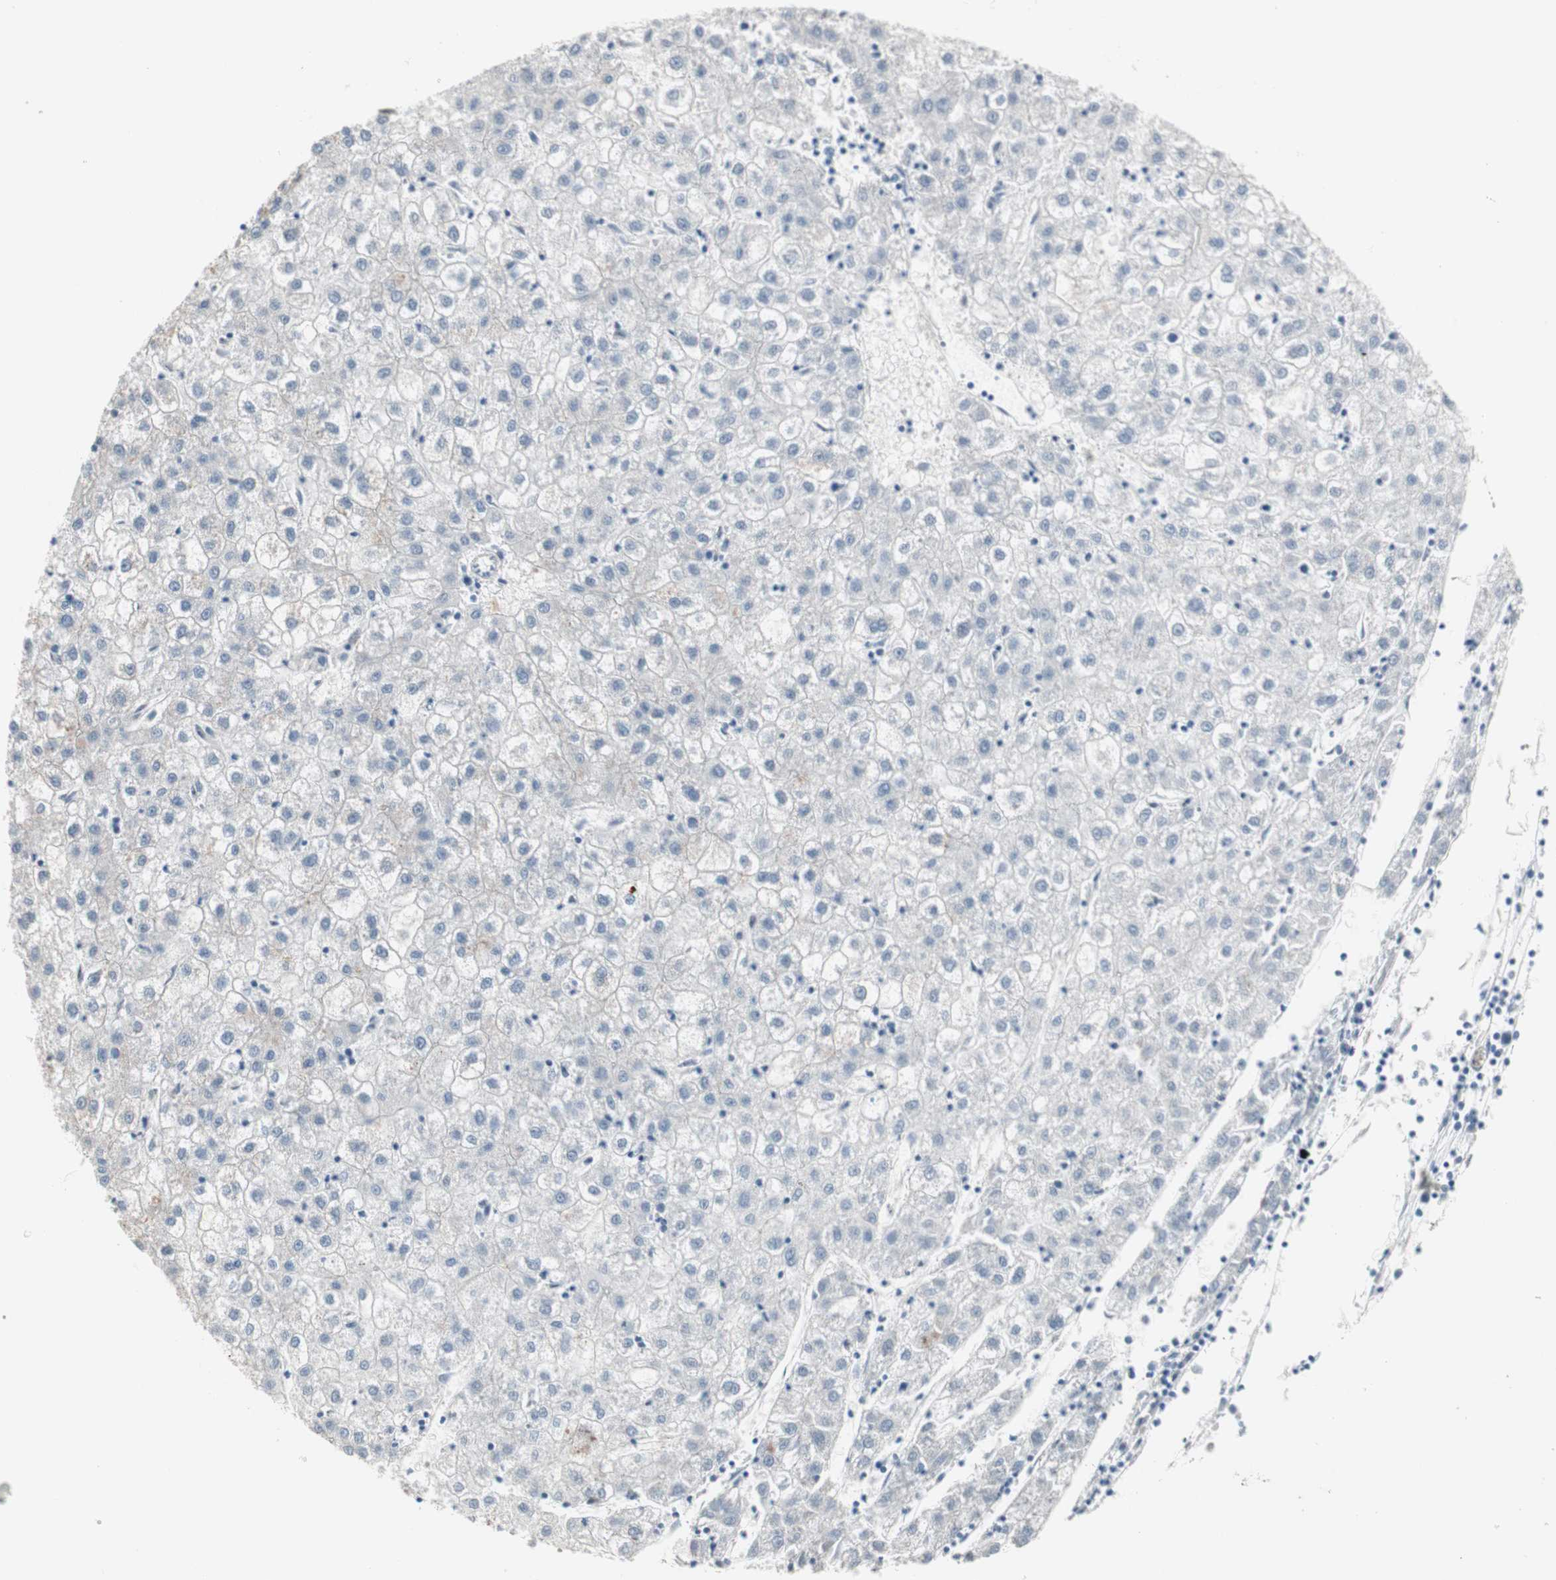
{"staining": {"intensity": "negative", "quantity": "none", "location": "none"}, "tissue": "liver cancer", "cell_type": "Tumor cells", "image_type": "cancer", "snomed": [{"axis": "morphology", "description": "Carcinoma, Hepatocellular, NOS"}, {"axis": "topography", "description": "Liver"}], "caption": "Protein analysis of liver hepatocellular carcinoma exhibits no significant positivity in tumor cells.", "gene": "CAND2", "patient": {"sex": "male", "age": 72}}